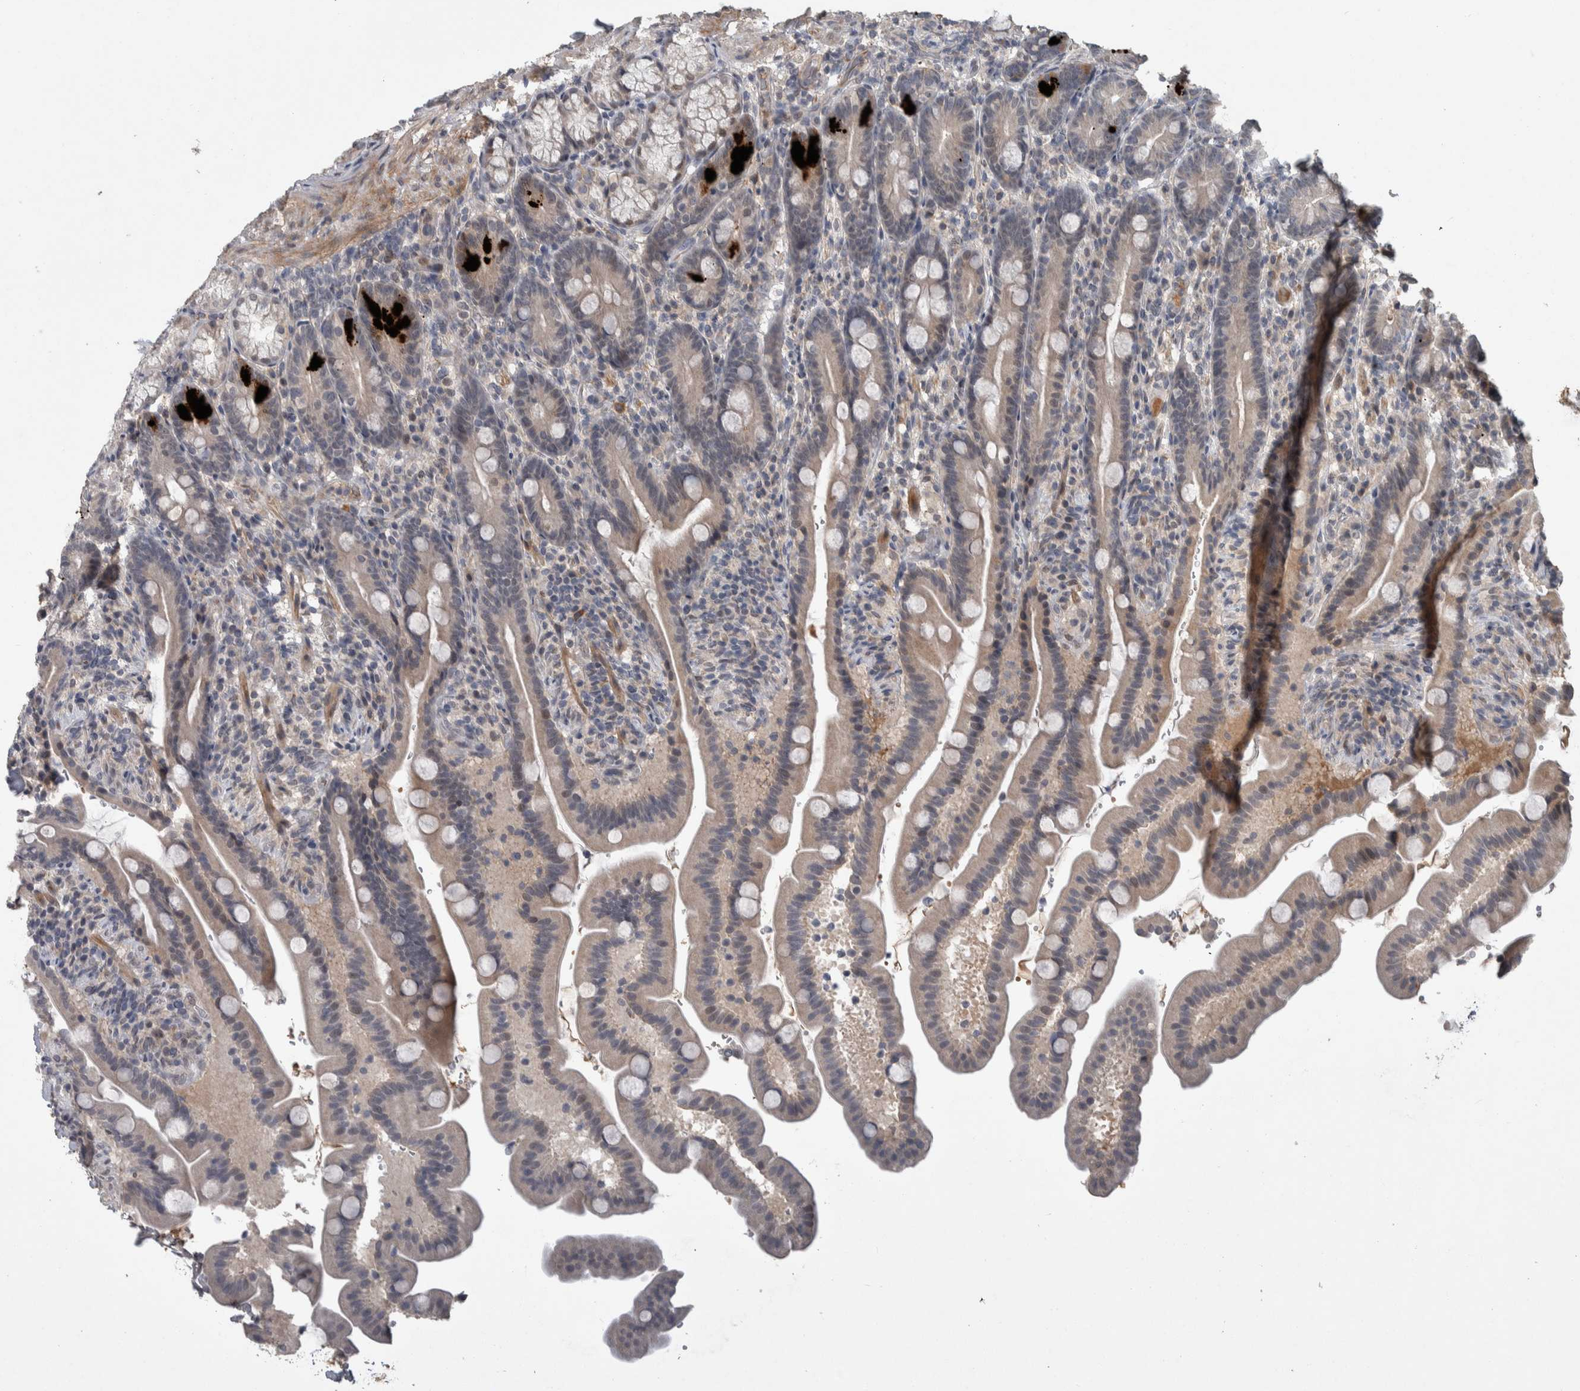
{"staining": {"intensity": "strong", "quantity": "<25%", "location": "cytoplasmic/membranous"}, "tissue": "duodenum", "cell_type": "Glandular cells", "image_type": "normal", "snomed": [{"axis": "morphology", "description": "Normal tissue, NOS"}, {"axis": "topography", "description": "Duodenum"}], "caption": "Glandular cells exhibit strong cytoplasmic/membranous expression in approximately <25% of cells in normal duodenum. Nuclei are stained in blue.", "gene": "CHRM3", "patient": {"sex": "male", "age": 54}}